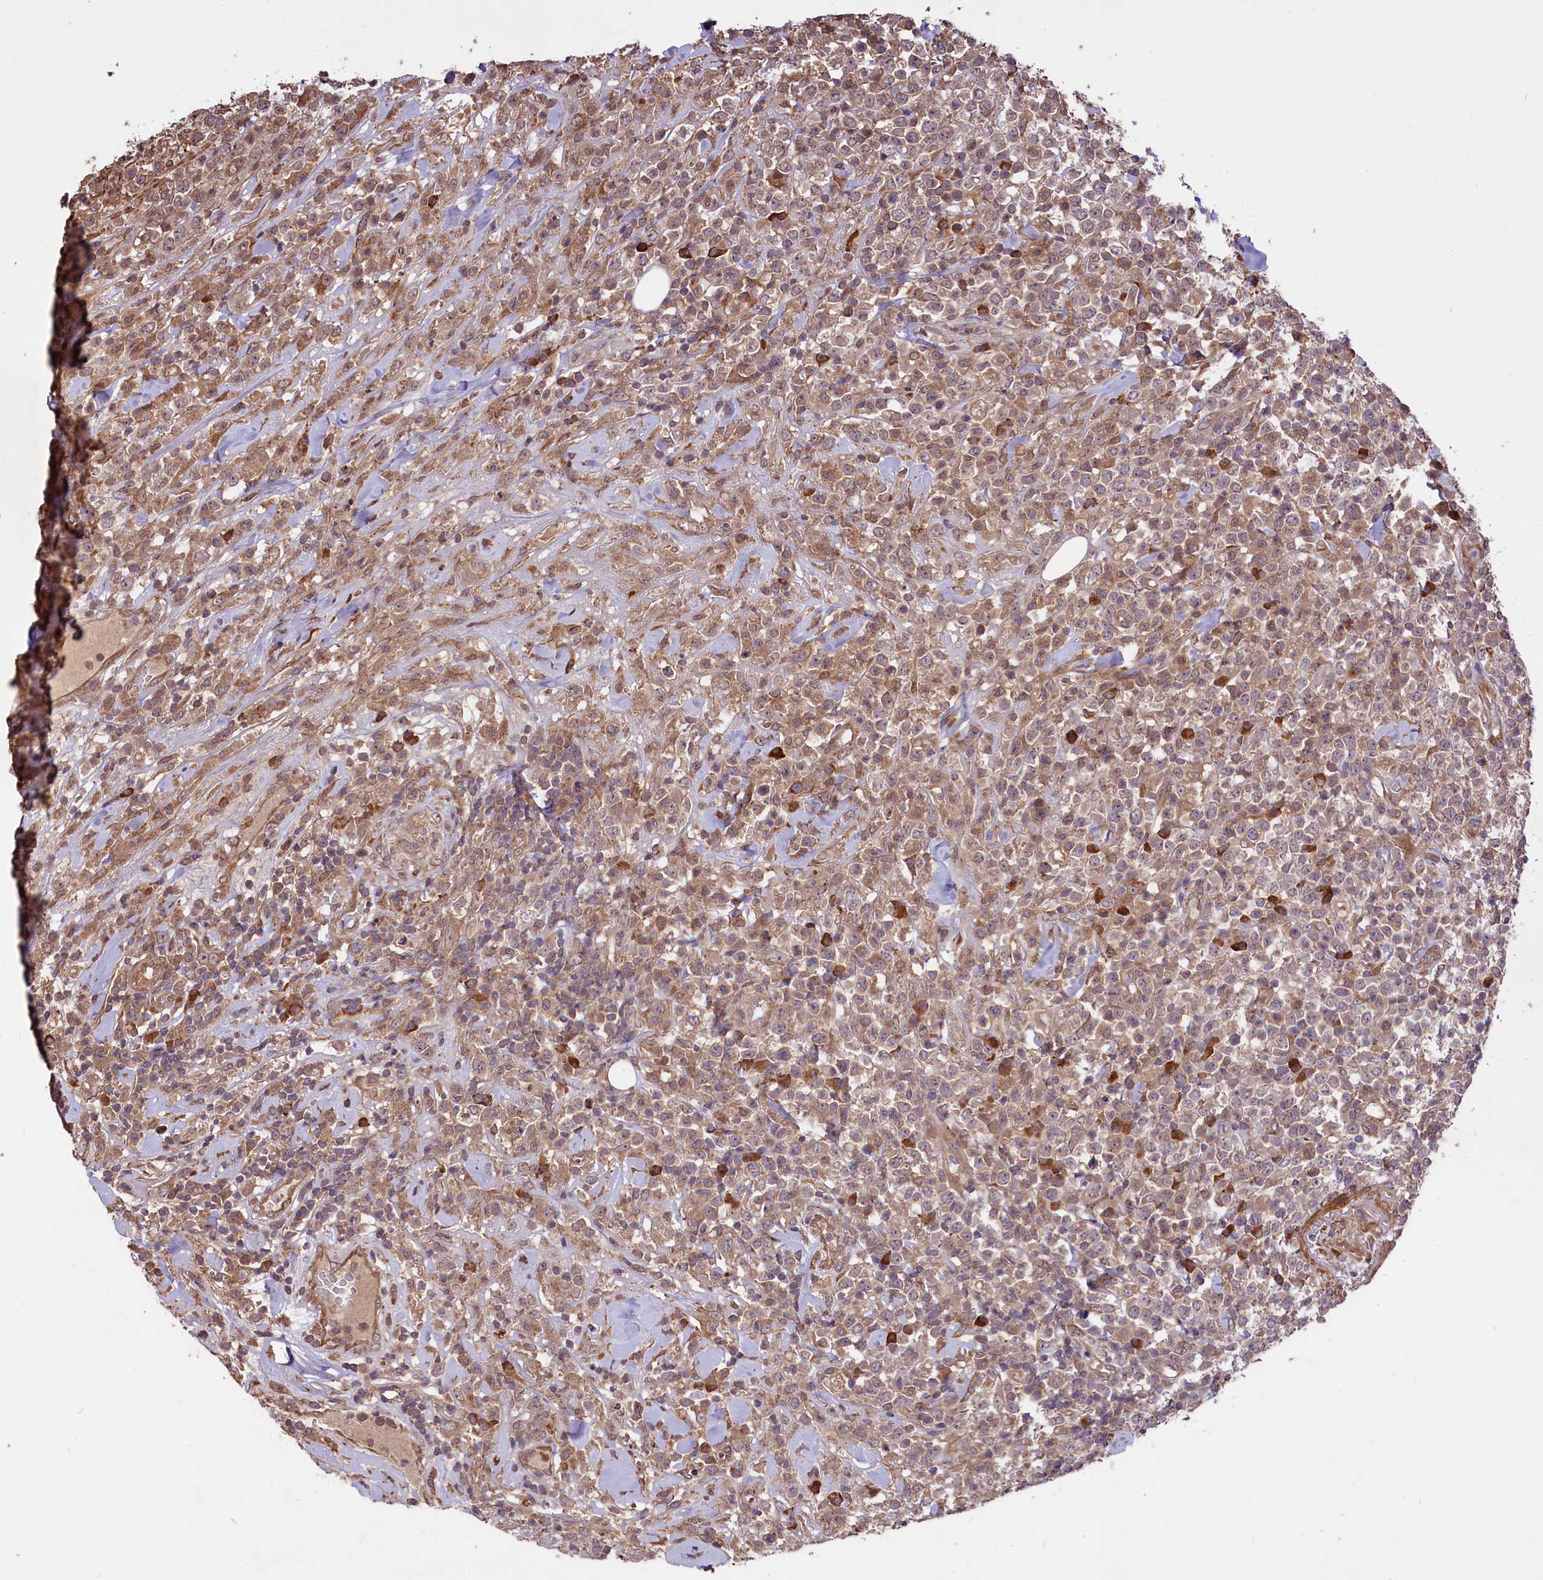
{"staining": {"intensity": "weak", "quantity": ">75%", "location": "cytoplasmic/membranous"}, "tissue": "lymphoma", "cell_type": "Tumor cells", "image_type": "cancer", "snomed": [{"axis": "morphology", "description": "Malignant lymphoma, non-Hodgkin's type, High grade"}, {"axis": "topography", "description": "Colon"}], "caption": "A micrograph of human high-grade malignant lymphoma, non-Hodgkin's type stained for a protein exhibits weak cytoplasmic/membranous brown staining in tumor cells.", "gene": "HDAC5", "patient": {"sex": "female", "age": 53}}